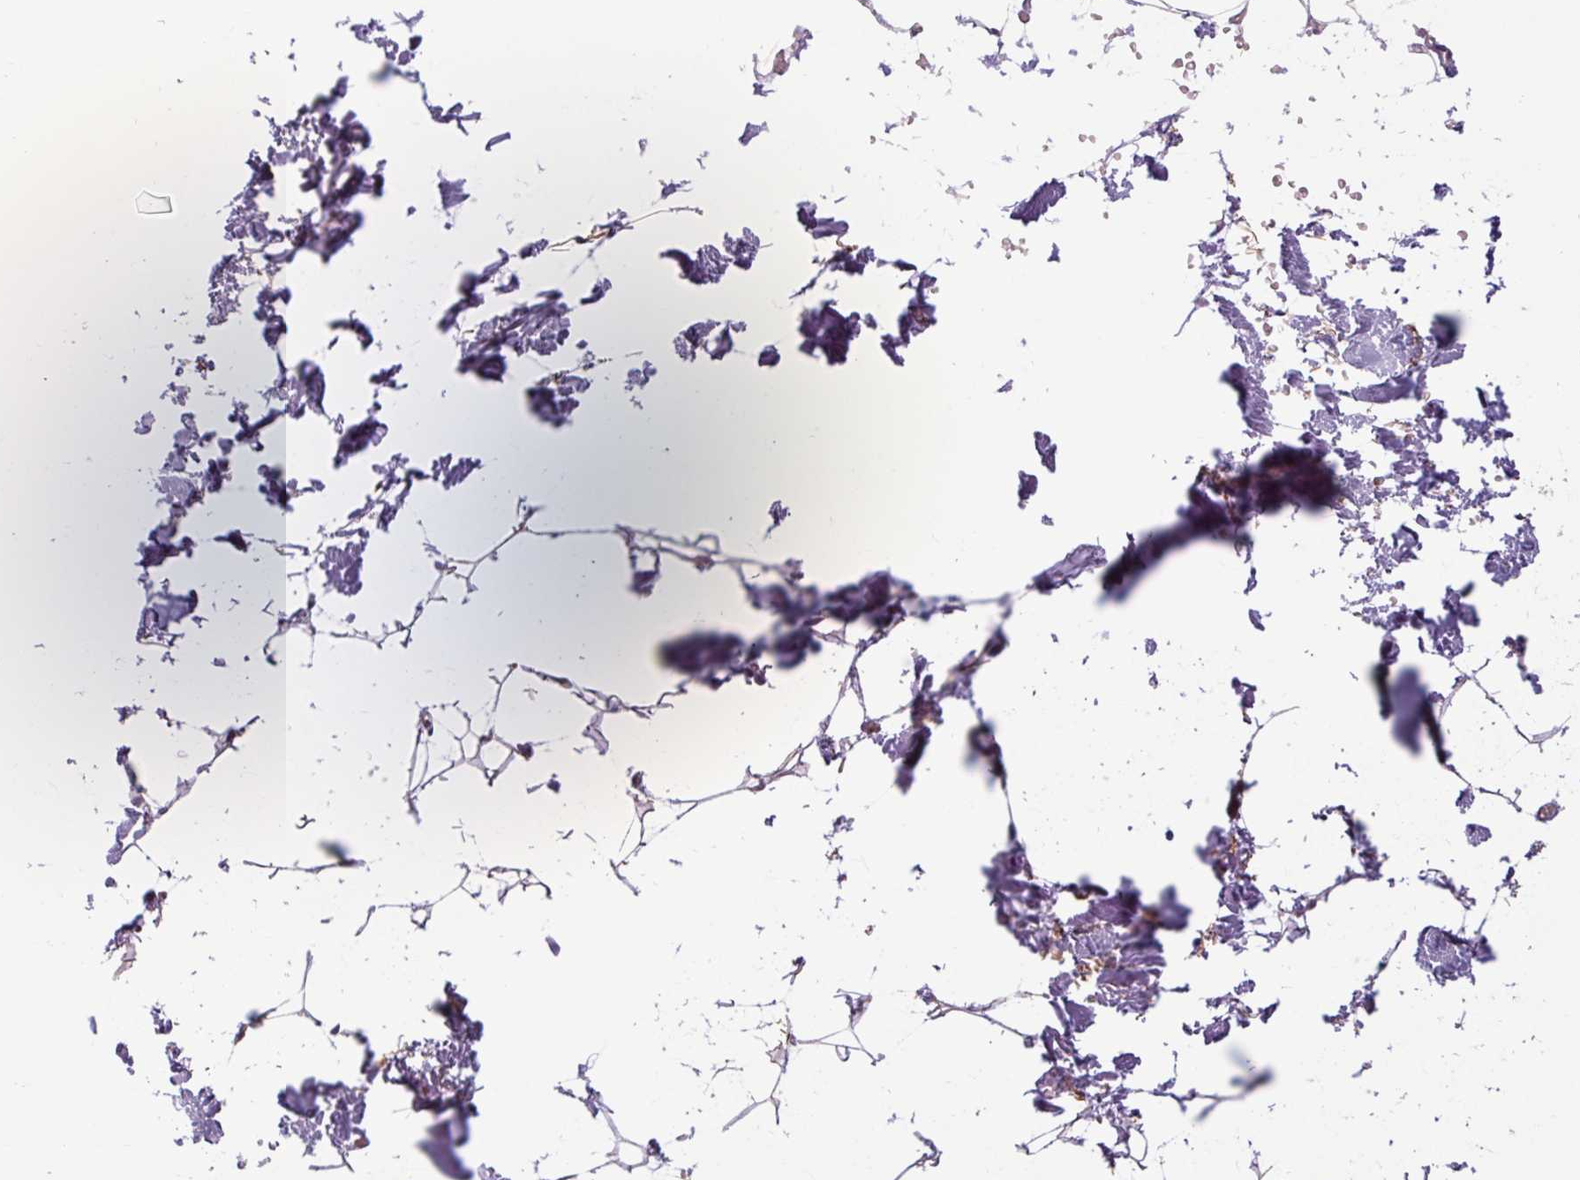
{"staining": {"intensity": "negative", "quantity": "none", "location": "none"}, "tissue": "adipose tissue", "cell_type": "Adipocytes", "image_type": "normal", "snomed": [{"axis": "morphology", "description": "Normal tissue, NOS"}, {"axis": "topography", "description": "Skin"}, {"axis": "topography", "description": "Peripheral nerve tissue"}], "caption": "High magnification brightfield microscopy of benign adipose tissue stained with DAB (3,3'-diaminobenzidine) (brown) and counterstained with hematoxylin (blue): adipocytes show no significant staining. Brightfield microscopy of immunohistochemistry stained with DAB (3,3'-diaminobenzidine) (brown) and hematoxylin (blue), captured at high magnification.", "gene": "PLA2G4A", "patient": {"sex": "female", "age": 56}}